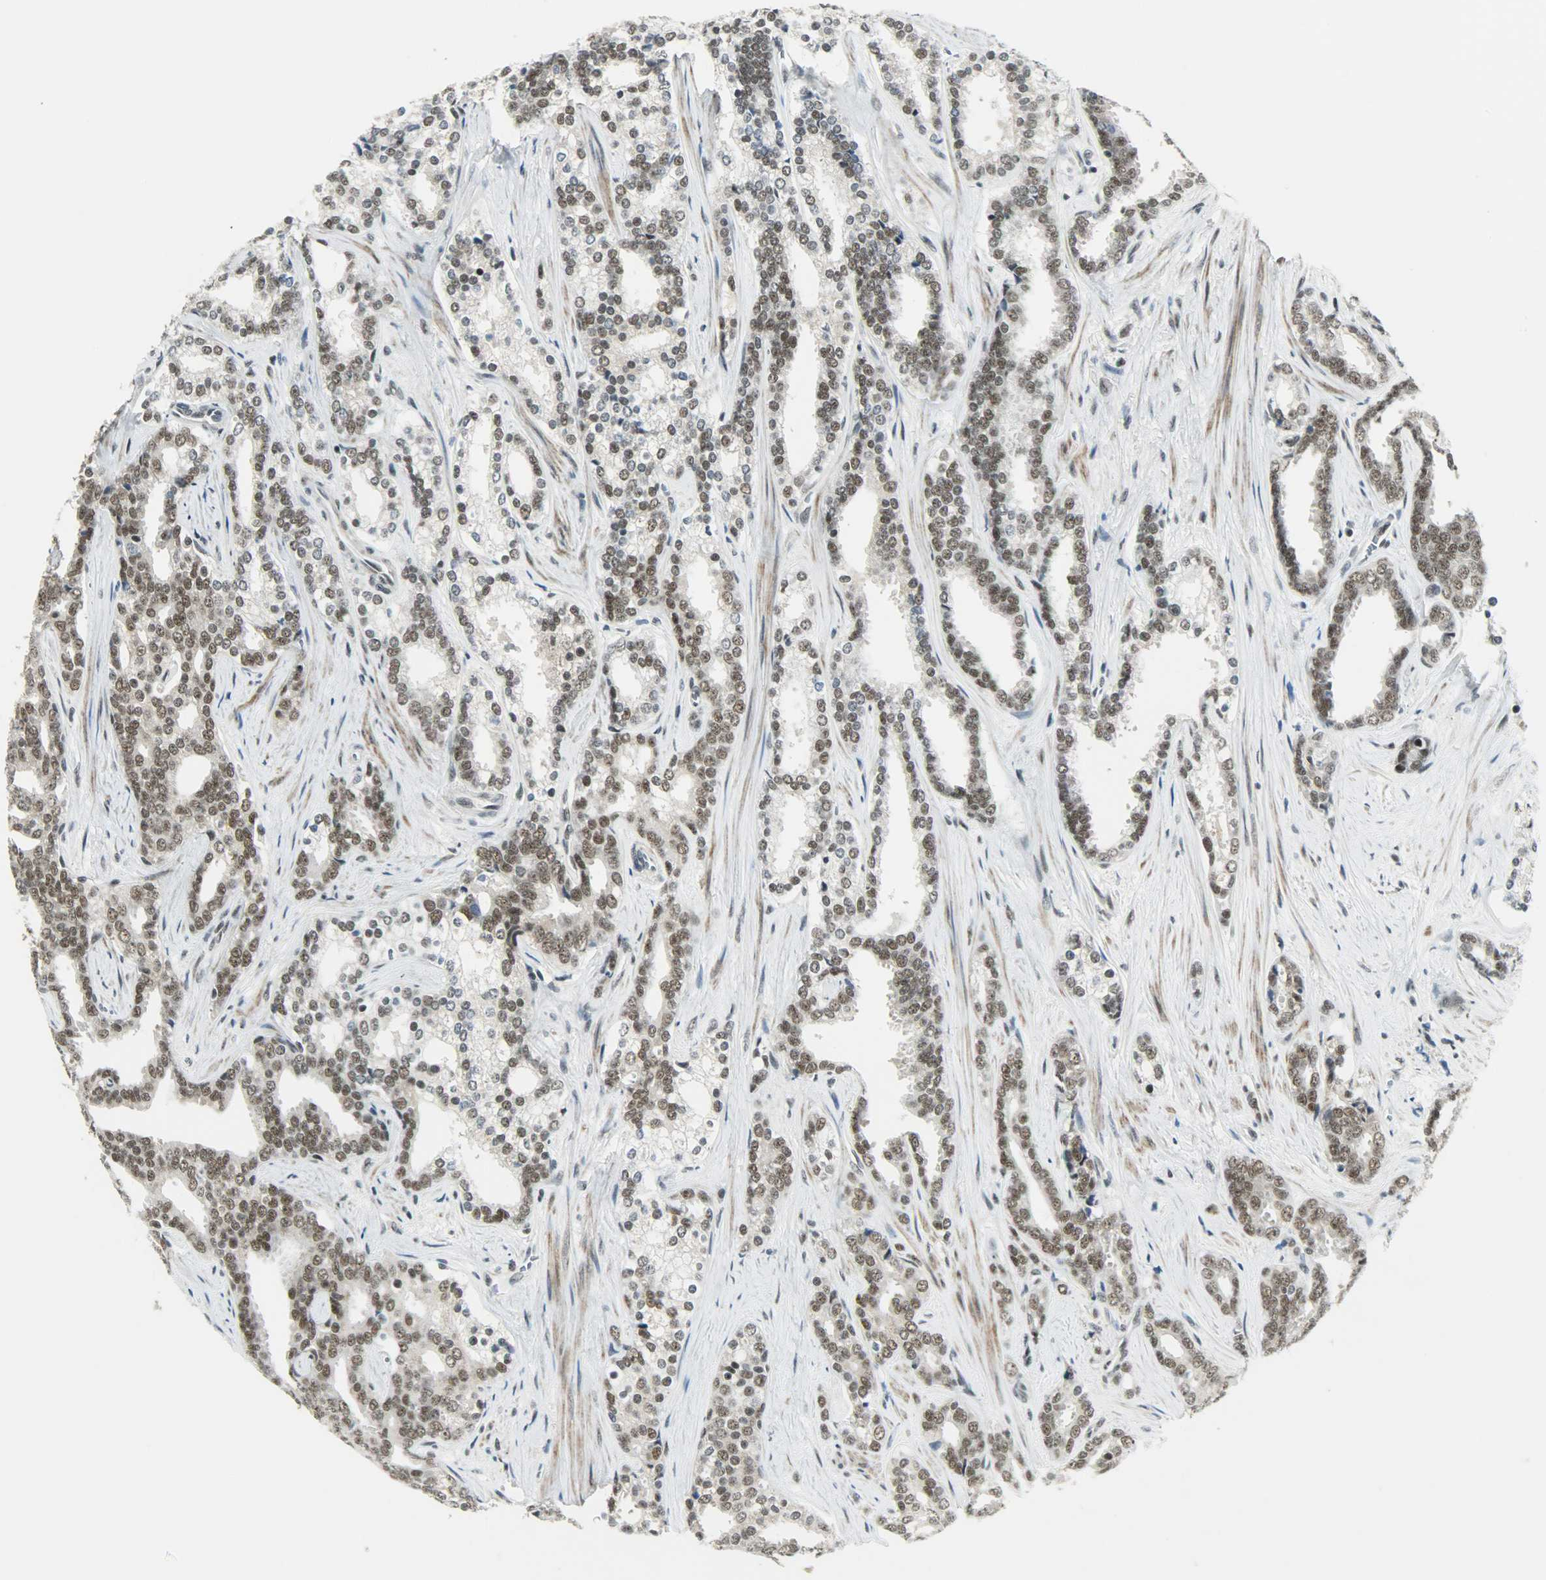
{"staining": {"intensity": "strong", "quantity": ">75%", "location": "nuclear"}, "tissue": "prostate cancer", "cell_type": "Tumor cells", "image_type": "cancer", "snomed": [{"axis": "morphology", "description": "Adenocarcinoma, High grade"}, {"axis": "topography", "description": "Prostate"}], "caption": "A brown stain highlights strong nuclear expression of a protein in human prostate cancer tumor cells.", "gene": "SUGP1", "patient": {"sex": "male", "age": 67}}